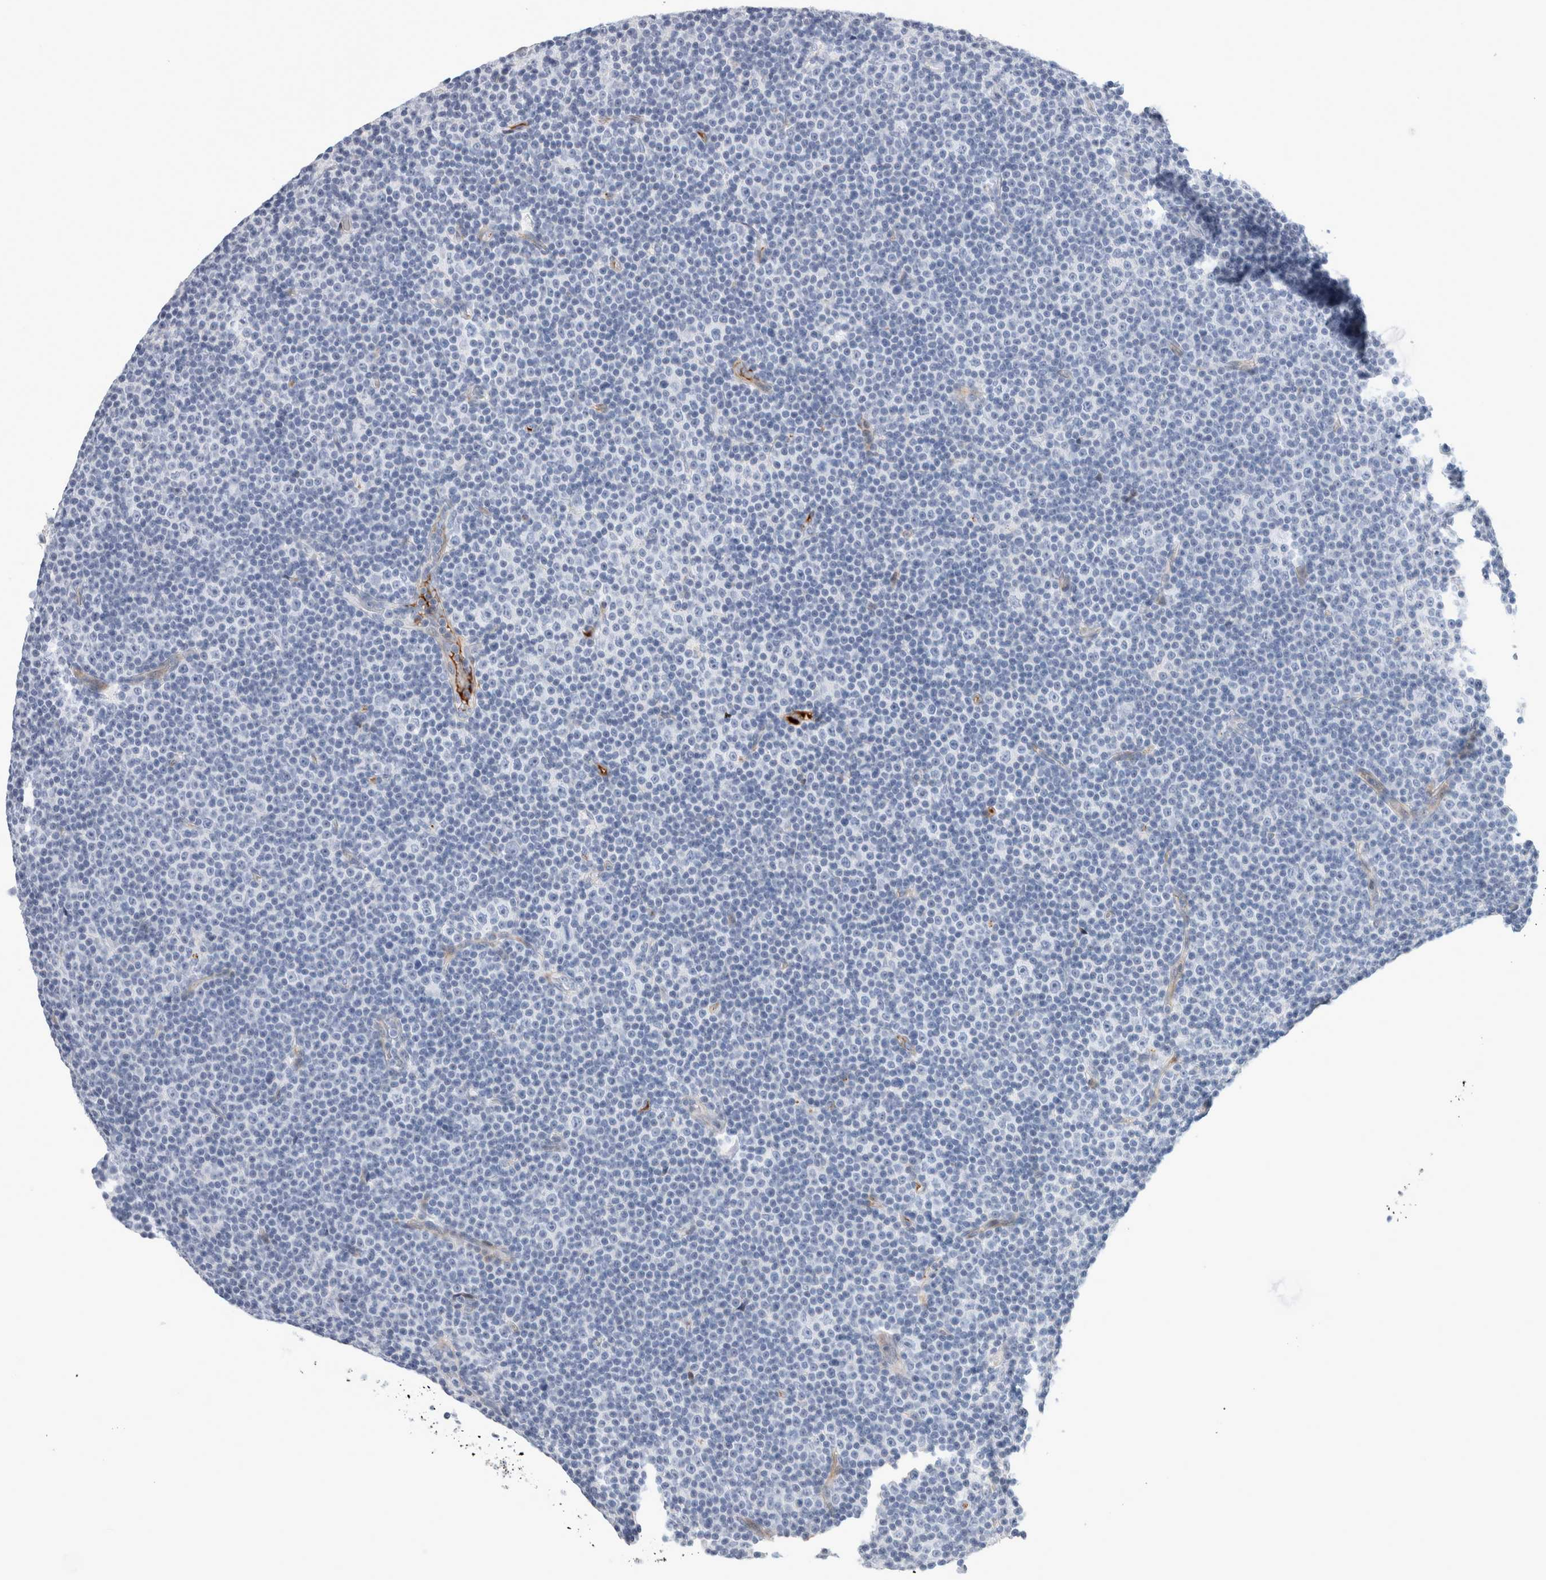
{"staining": {"intensity": "negative", "quantity": "none", "location": "none"}, "tissue": "lymphoma", "cell_type": "Tumor cells", "image_type": "cancer", "snomed": [{"axis": "morphology", "description": "Malignant lymphoma, non-Hodgkin's type, Low grade"}, {"axis": "topography", "description": "Lymph node"}], "caption": "High magnification brightfield microscopy of malignant lymphoma, non-Hodgkin's type (low-grade) stained with DAB (3,3'-diaminobenzidine) (brown) and counterstained with hematoxylin (blue): tumor cells show no significant staining.", "gene": "ECHDC2", "patient": {"sex": "female", "age": 67}}